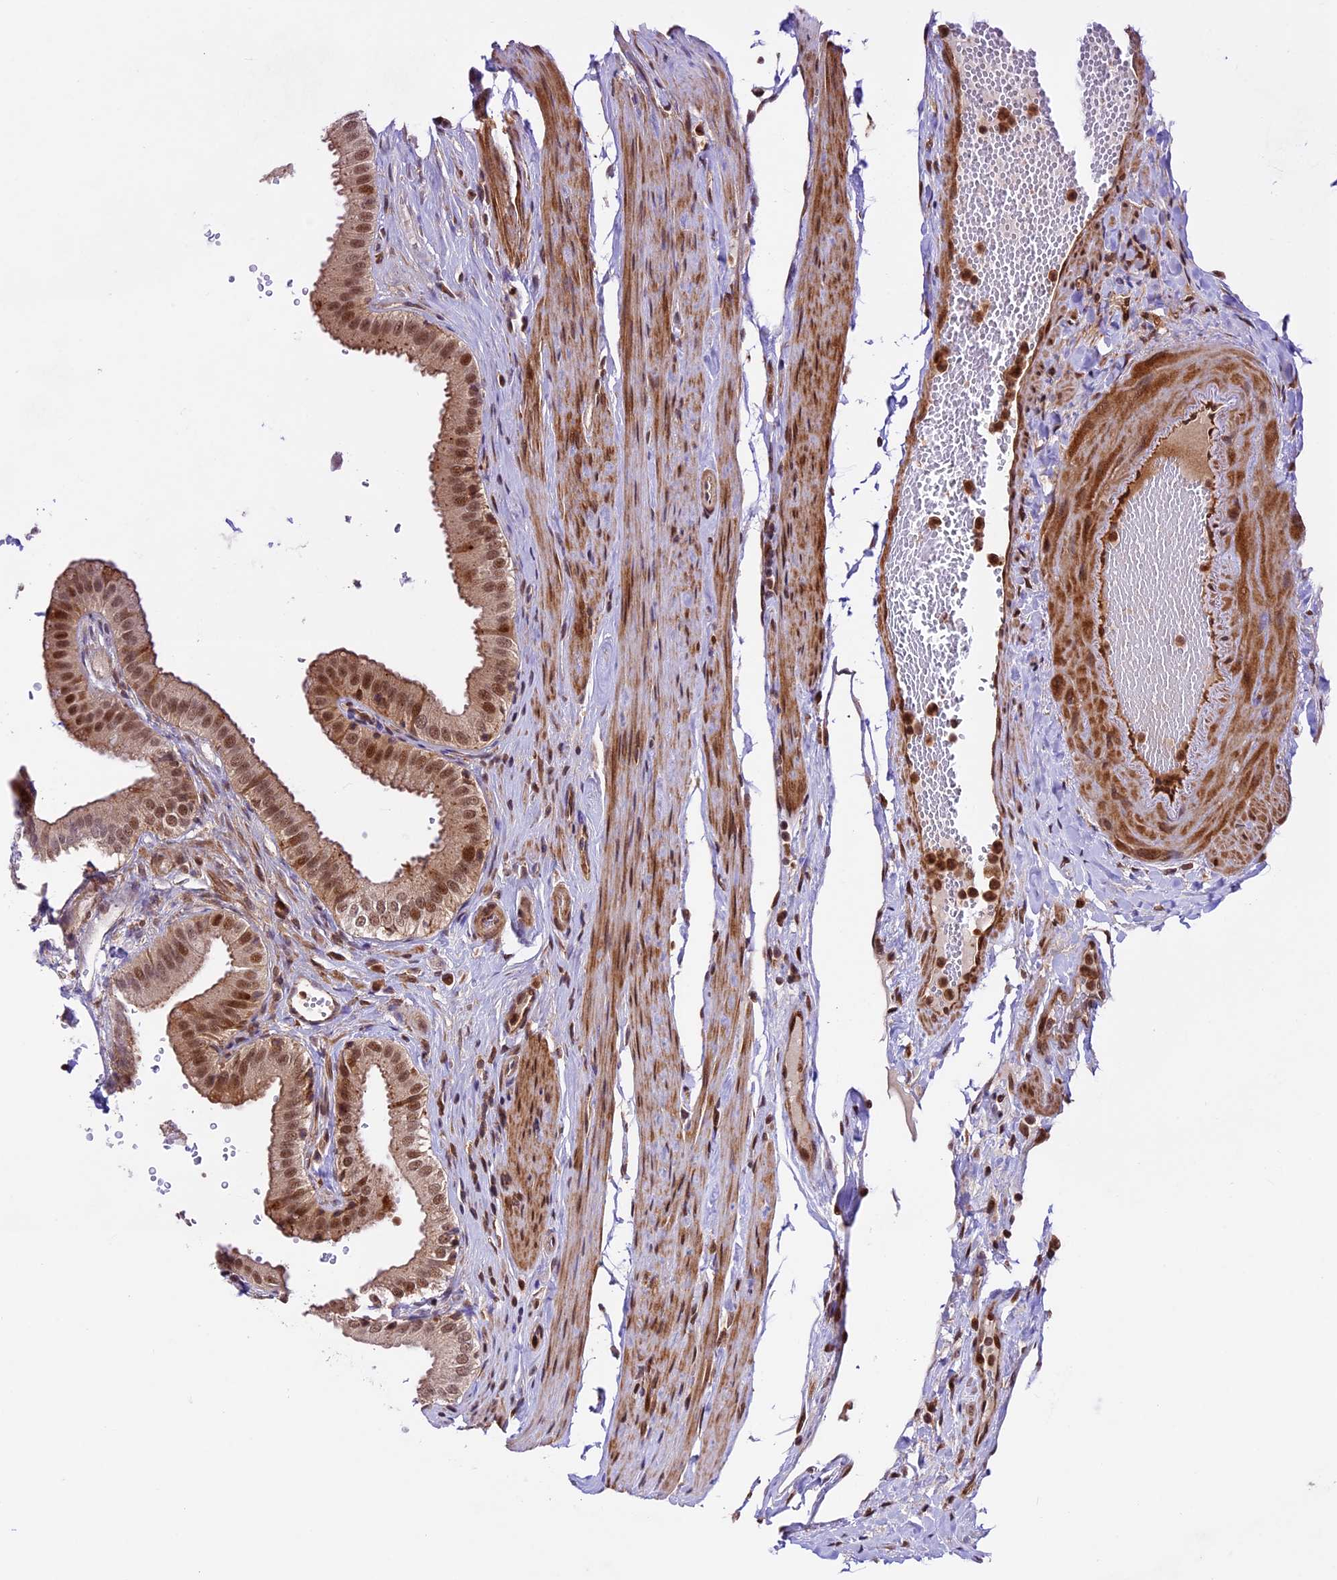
{"staining": {"intensity": "strong", "quantity": ">75%", "location": "cytoplasmic/membranous,nuclear"}, "tissue": "gallbladder", "cell_type": "Glandular cells", "image_type": "normal", "snomed": [{"axis": "morphology", "description": "Normal tissue, NOS"}, {"axis": "topography", "description": "Gallbladder"}], "caption": "Brown immunohistochemical staining in benign human gallbladder demonstrates strong cytoplasmic/membranous,nuclear staining in approximately >75% of glandular cells. Using DAB (3,3'-diaminobenzidine) (brown) and hematoxylin (blue) stains, captured at high magnification using brightfield microscopy.", "gene": "DHX38", "patient": {"sex": "female", "age": 61}}